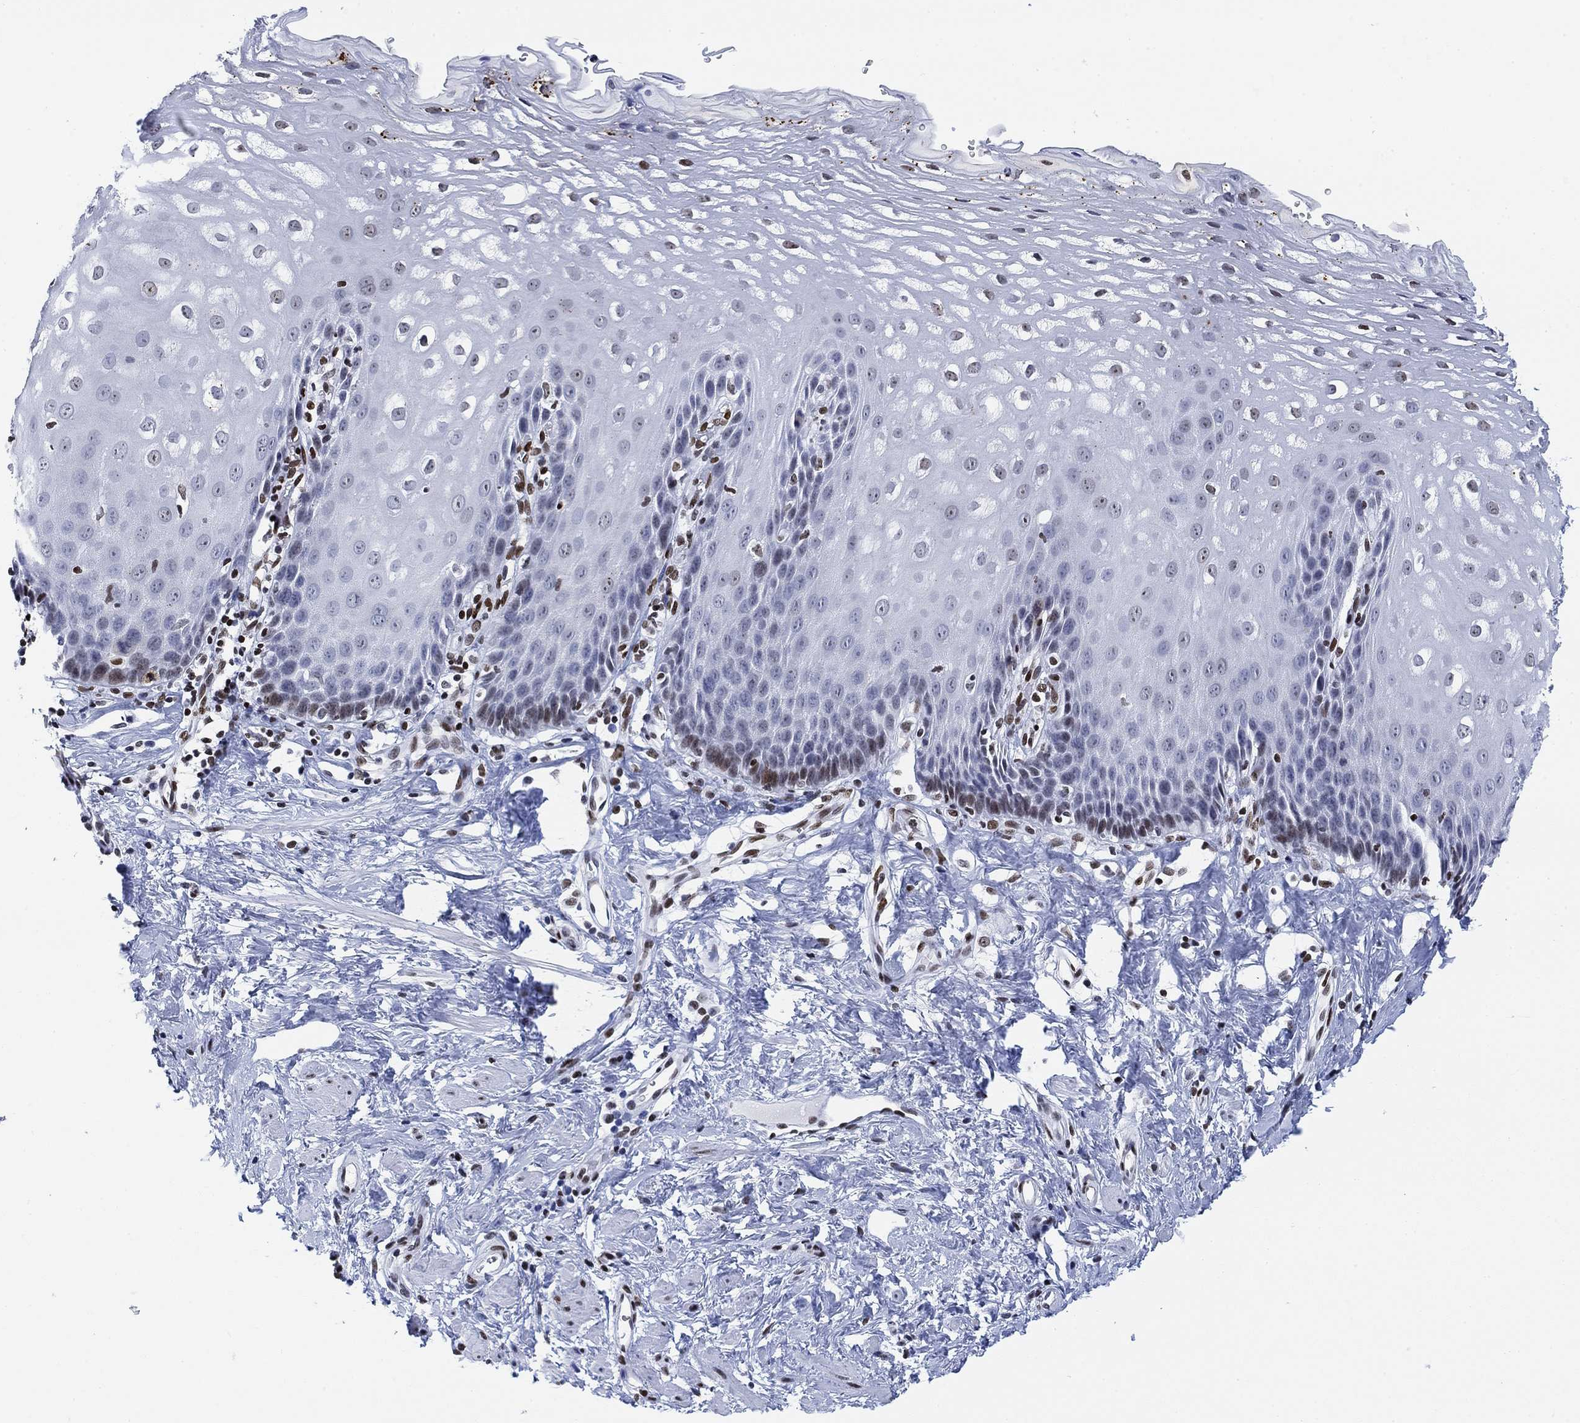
{"staining": {"intensity": "negative", "quantity": "none", "location": "none"}, "tissue": "esophagus", "cell_type": "Squamous epithelial cells", "image_type": "normal", "snomed": [{"axis": "morphology", "description": "Normal tissue, NOS"}, {"axis": "topography", "description": "Esophagus"}], "caption": "Immunohistochemistry of normal human esophagus shows no staining in squamous epithelial cells.", "gene": "H1", "patient": {"sex": "male", "age": 64}}